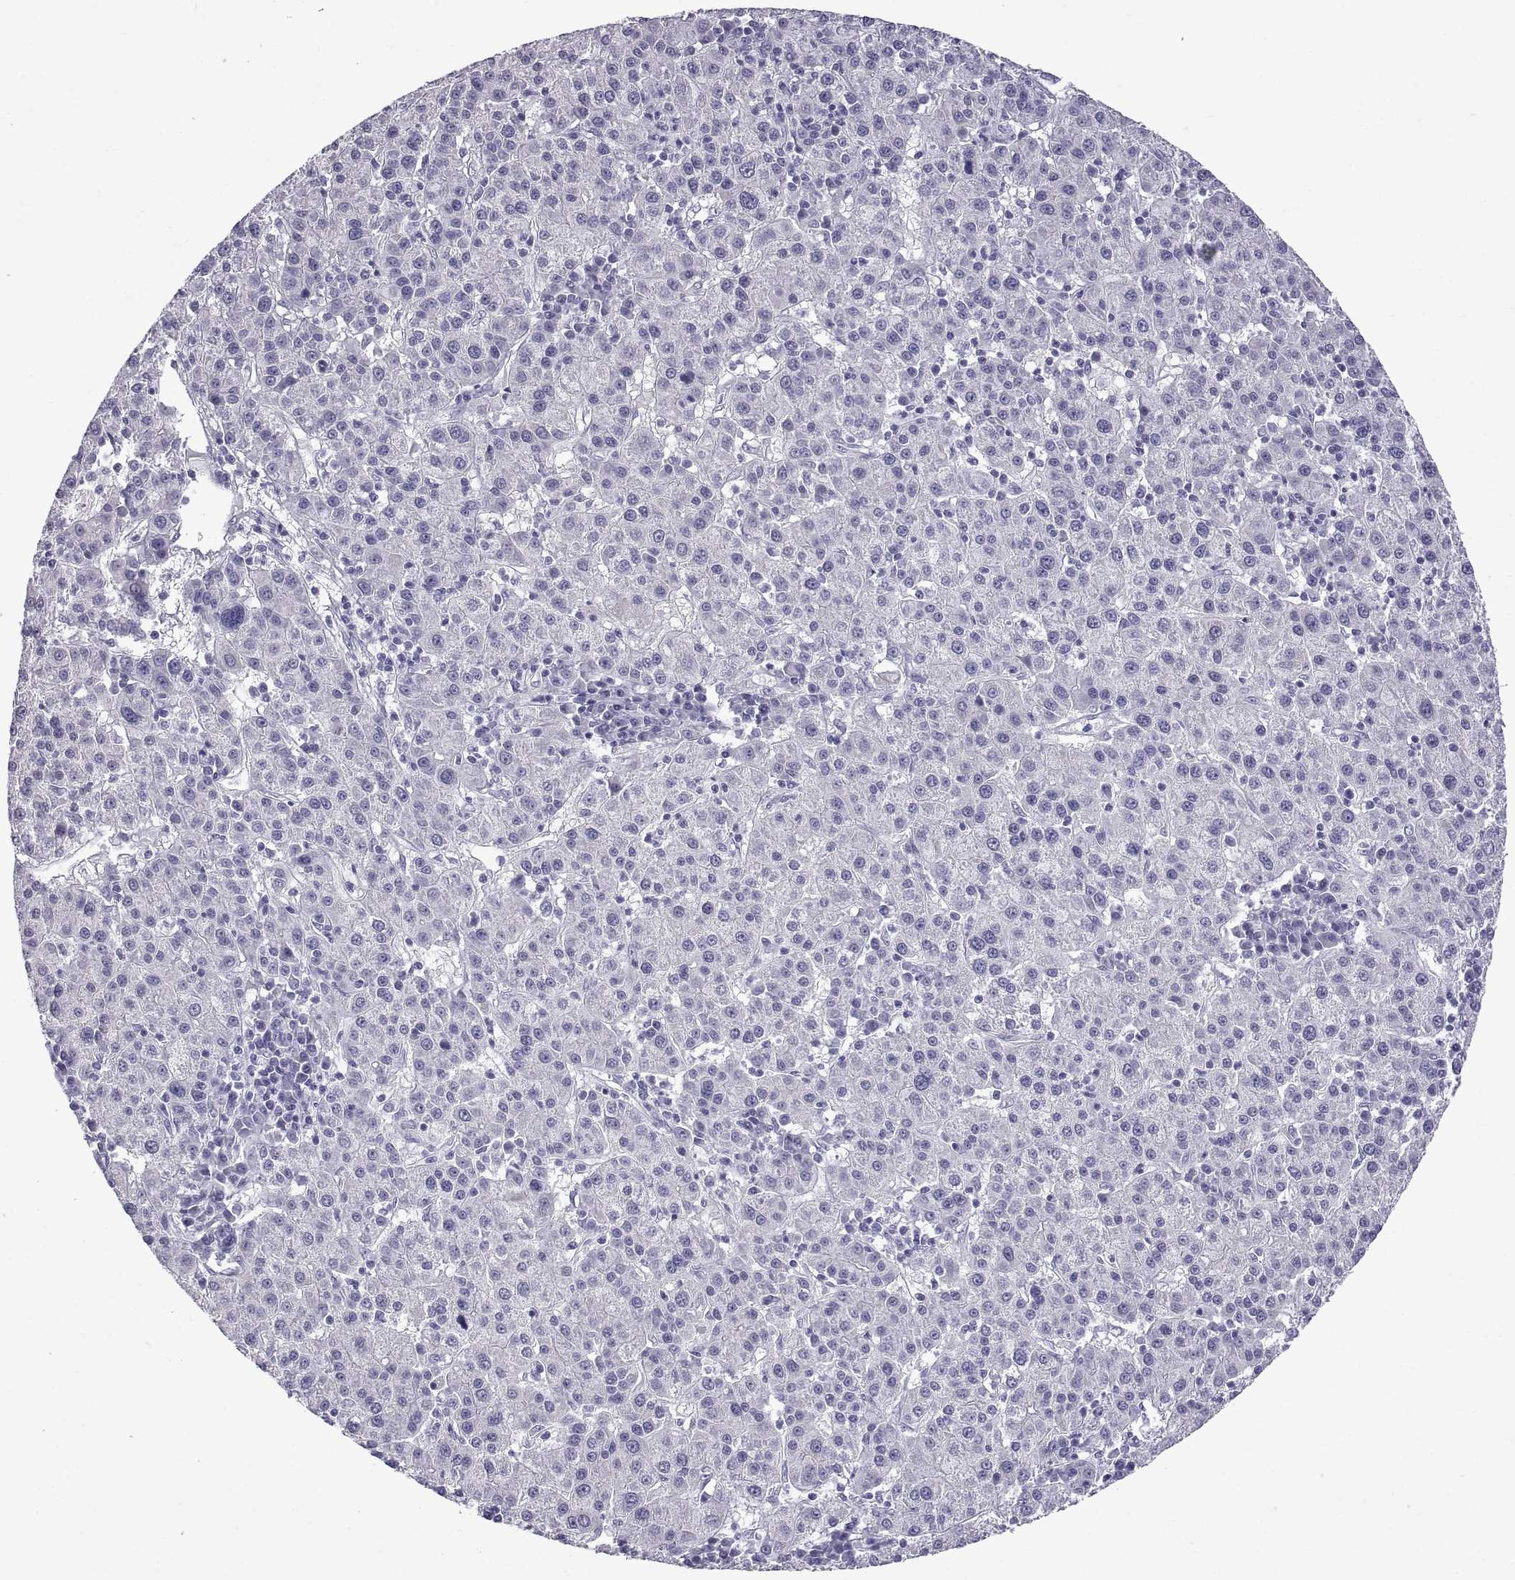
{"staining": {"intensity": "negative", "quantity": "none", "location": "none"}, "tissue": "liver cancer", "cell_type": "Tumor cells", "image_type": "cancer", "snomed": [{"axis": "morphology", "description": "Carcinoma, Hepatocellular, NOS"}, {"axis": "topography", "description": "Liver"}], "caption": "The histopathology image reveals no staining of tumor cells in liver cancer (hepatocellular carcinoma).", "gene": "SPDYE1", "patient": {"sex": "female", "age": 60}}